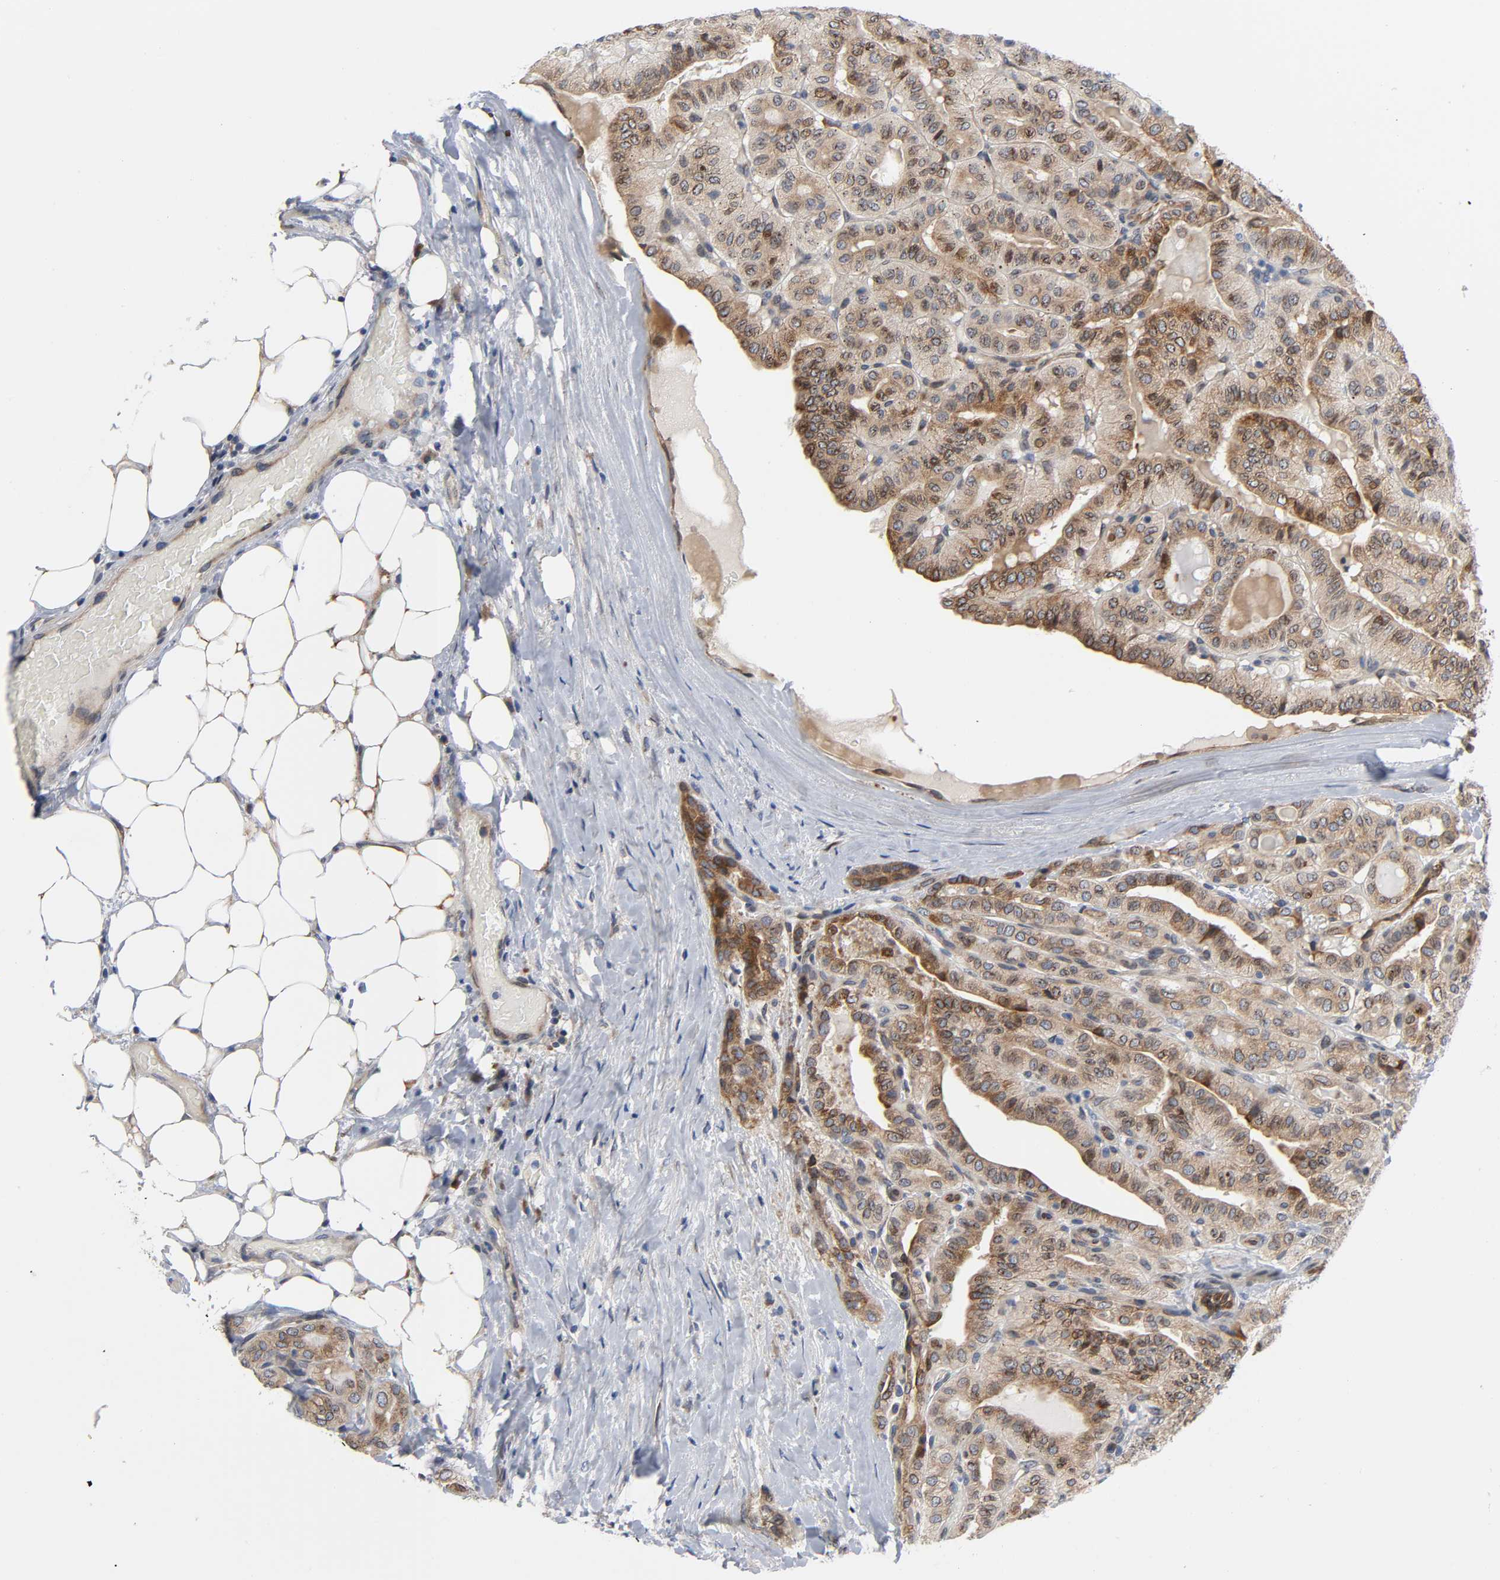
{"staining": {"intensity": "moderate", "quantity": ">75%", "location": "cytoplasmic/membranous"}, "tissue": "thyroid cancer", "cell_type": "Tumor cells", "image_type": "cancer", "snomed": [{"axis": "morphology", "description": "Papillary adenocarcinoma, NOS"}, {"axis": "topography", "description": "Thyroid gland"}], "caption": "Tumor cells demonstrate medium levels of moderate cytoplasmic/membranous positivity in approximately >75% of cells in thyroid cancer (papillary adenocarcinoma).", "gene": "ASB6", "patient": {"sex": "male", "age": 77}}